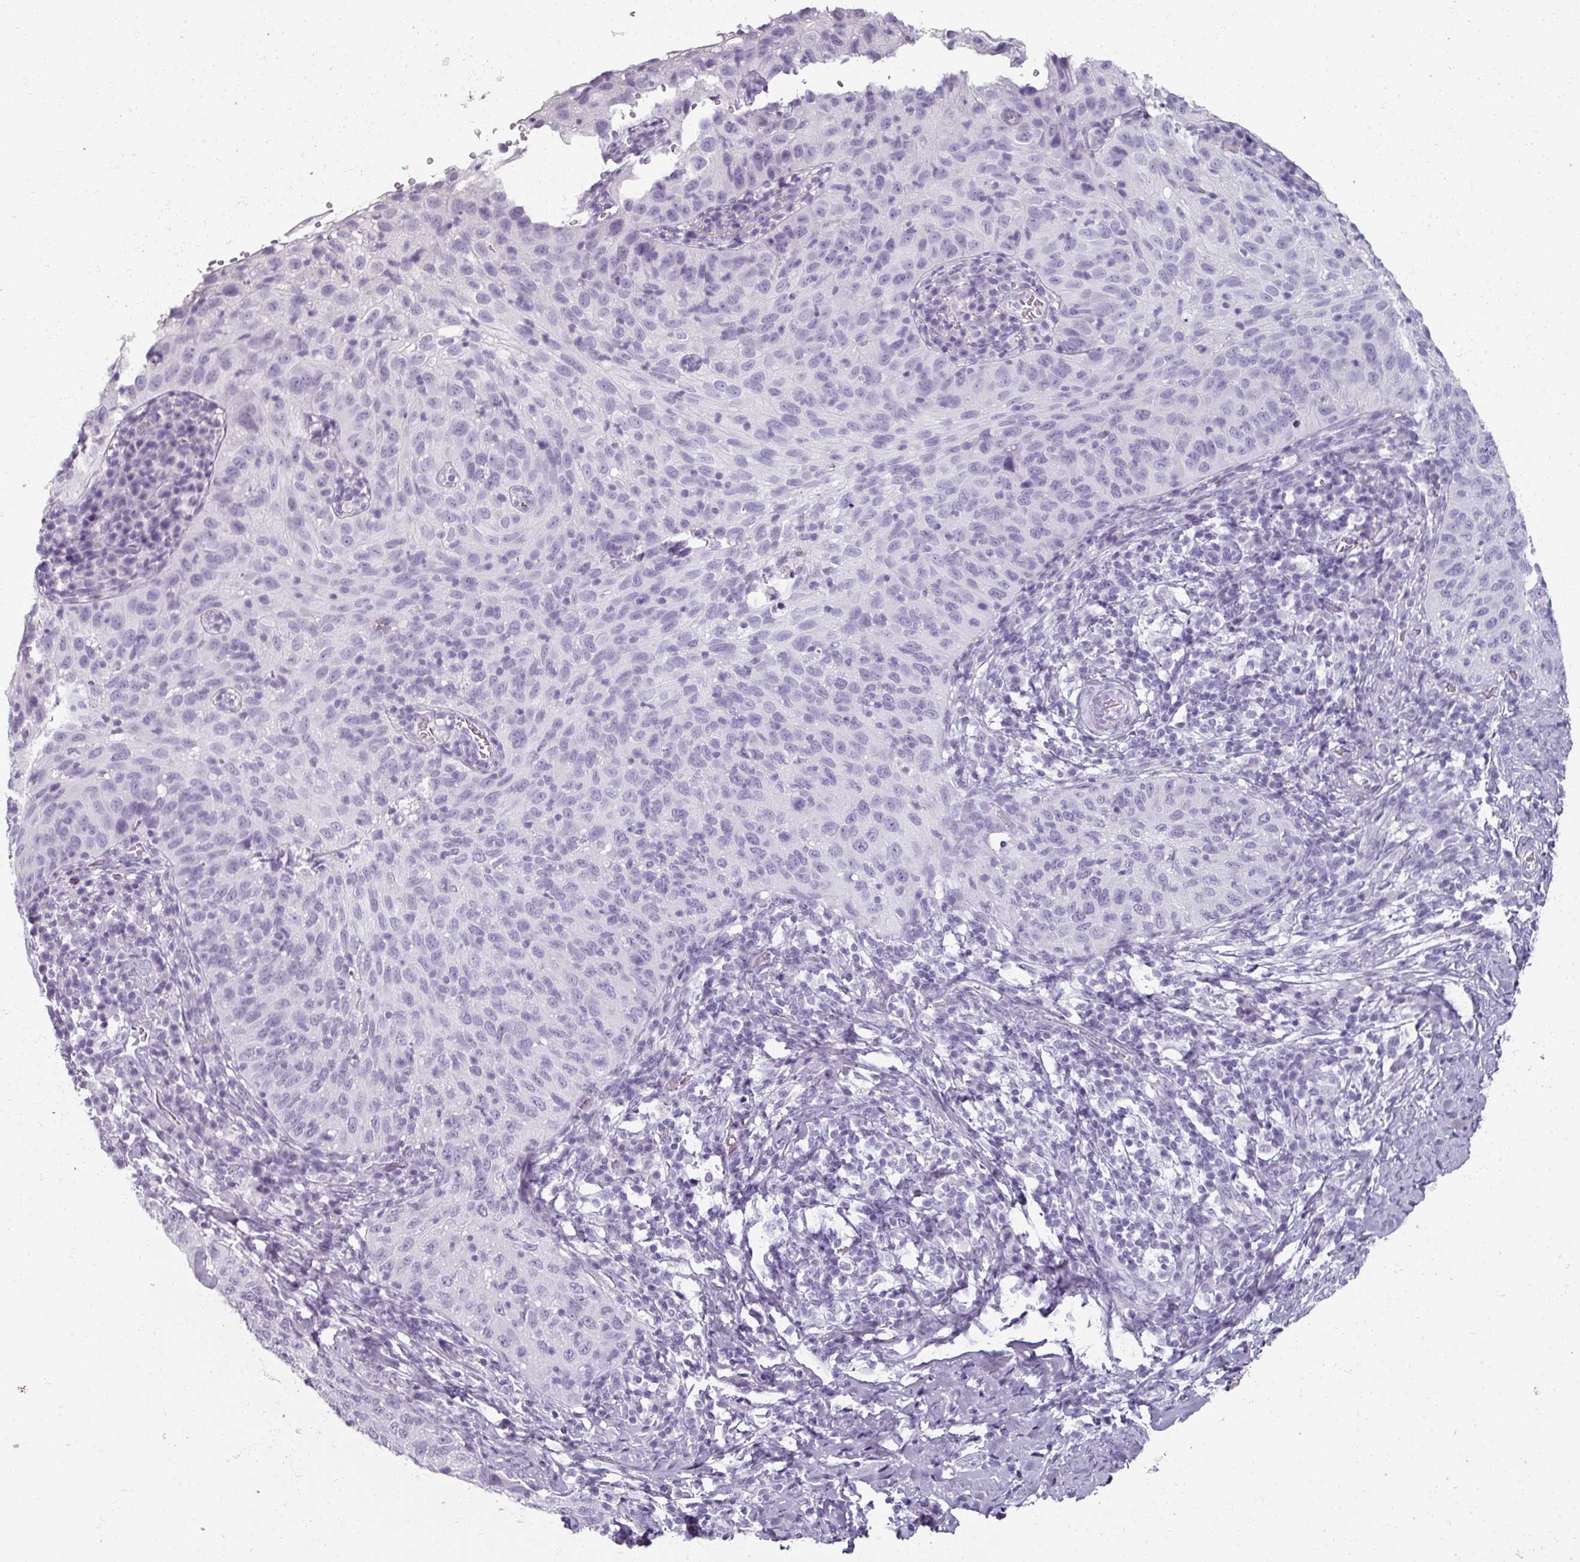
{"staining": {"intensity": "negative", "quantity": "none", "location": "none"}, "tissue": "cervical cancer", "cell_type": "Tumor cells", "image_type": "cancer", "snomed": [{"axis": "morphology", "description": "Squamous cell carcinoma, NOS"}, {"axis": "topography", "description": "Cervix"}], "caption": "The IHC image has no significant expression in tumor cells of cervical cancer (squamous cell carcinoma) tissue. (DAB immunohistochemistry (IHC) with hematoxylin counter stain).", "gene": "REG3G", "patient": {"sex": "female", "age": 30}}